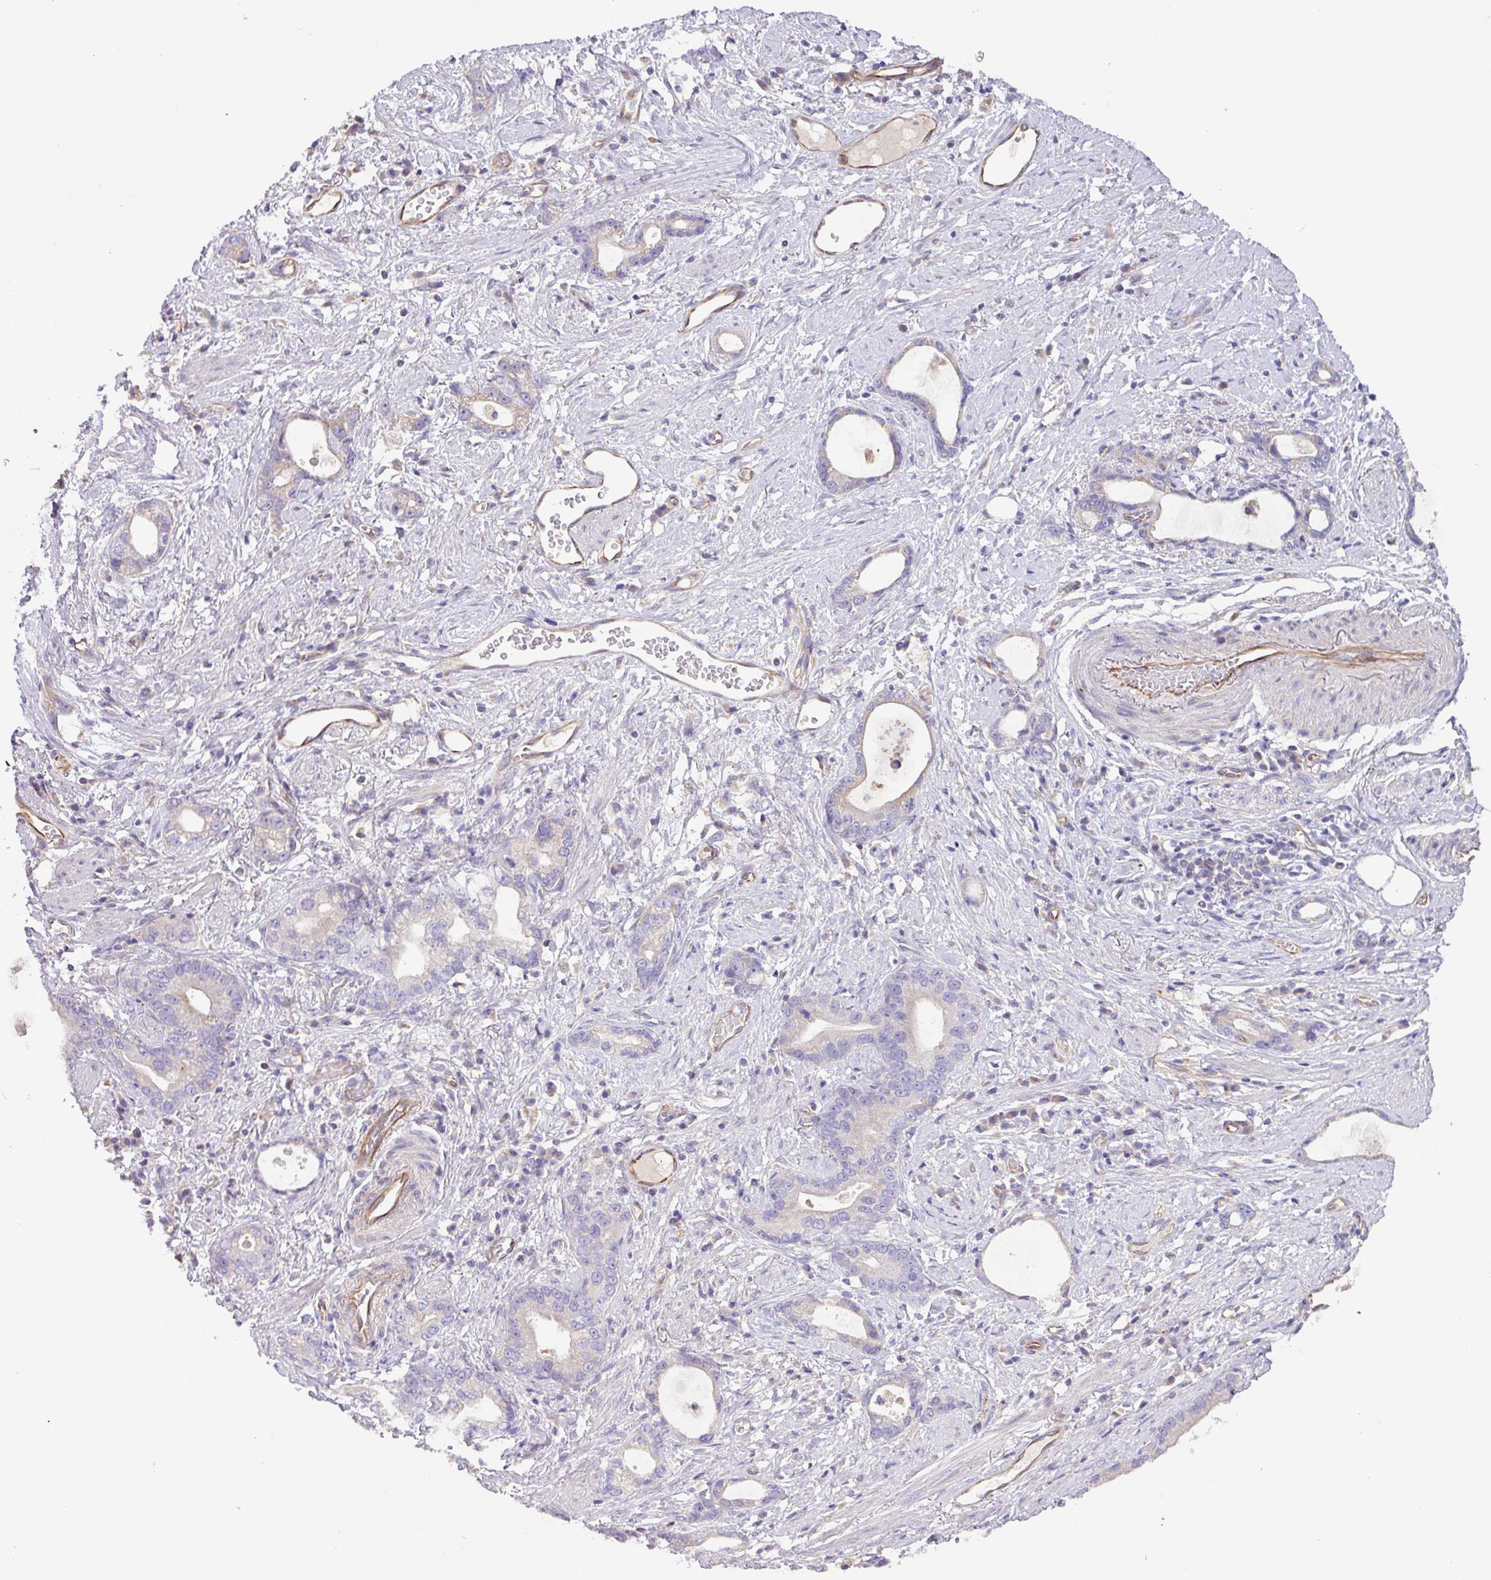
{"staining": {"intensity": "negative", "quantity": "none", "location": "none"}, "tissue": "stomach cancer", "cell_type": "Tumor cells", "image_type": "cancer", "snomed": [{"axis": "morphology", "description": "Adenocarcinoma, NOS"}, {"axis": "topography", "description": "Stomach"}], "caption": "This is an IHC micrograph of stomach adenocarcinoma. There is no expression in tumor cells.", "gene": "MRM2", "patient": {"sex": "male", "age": 55}}